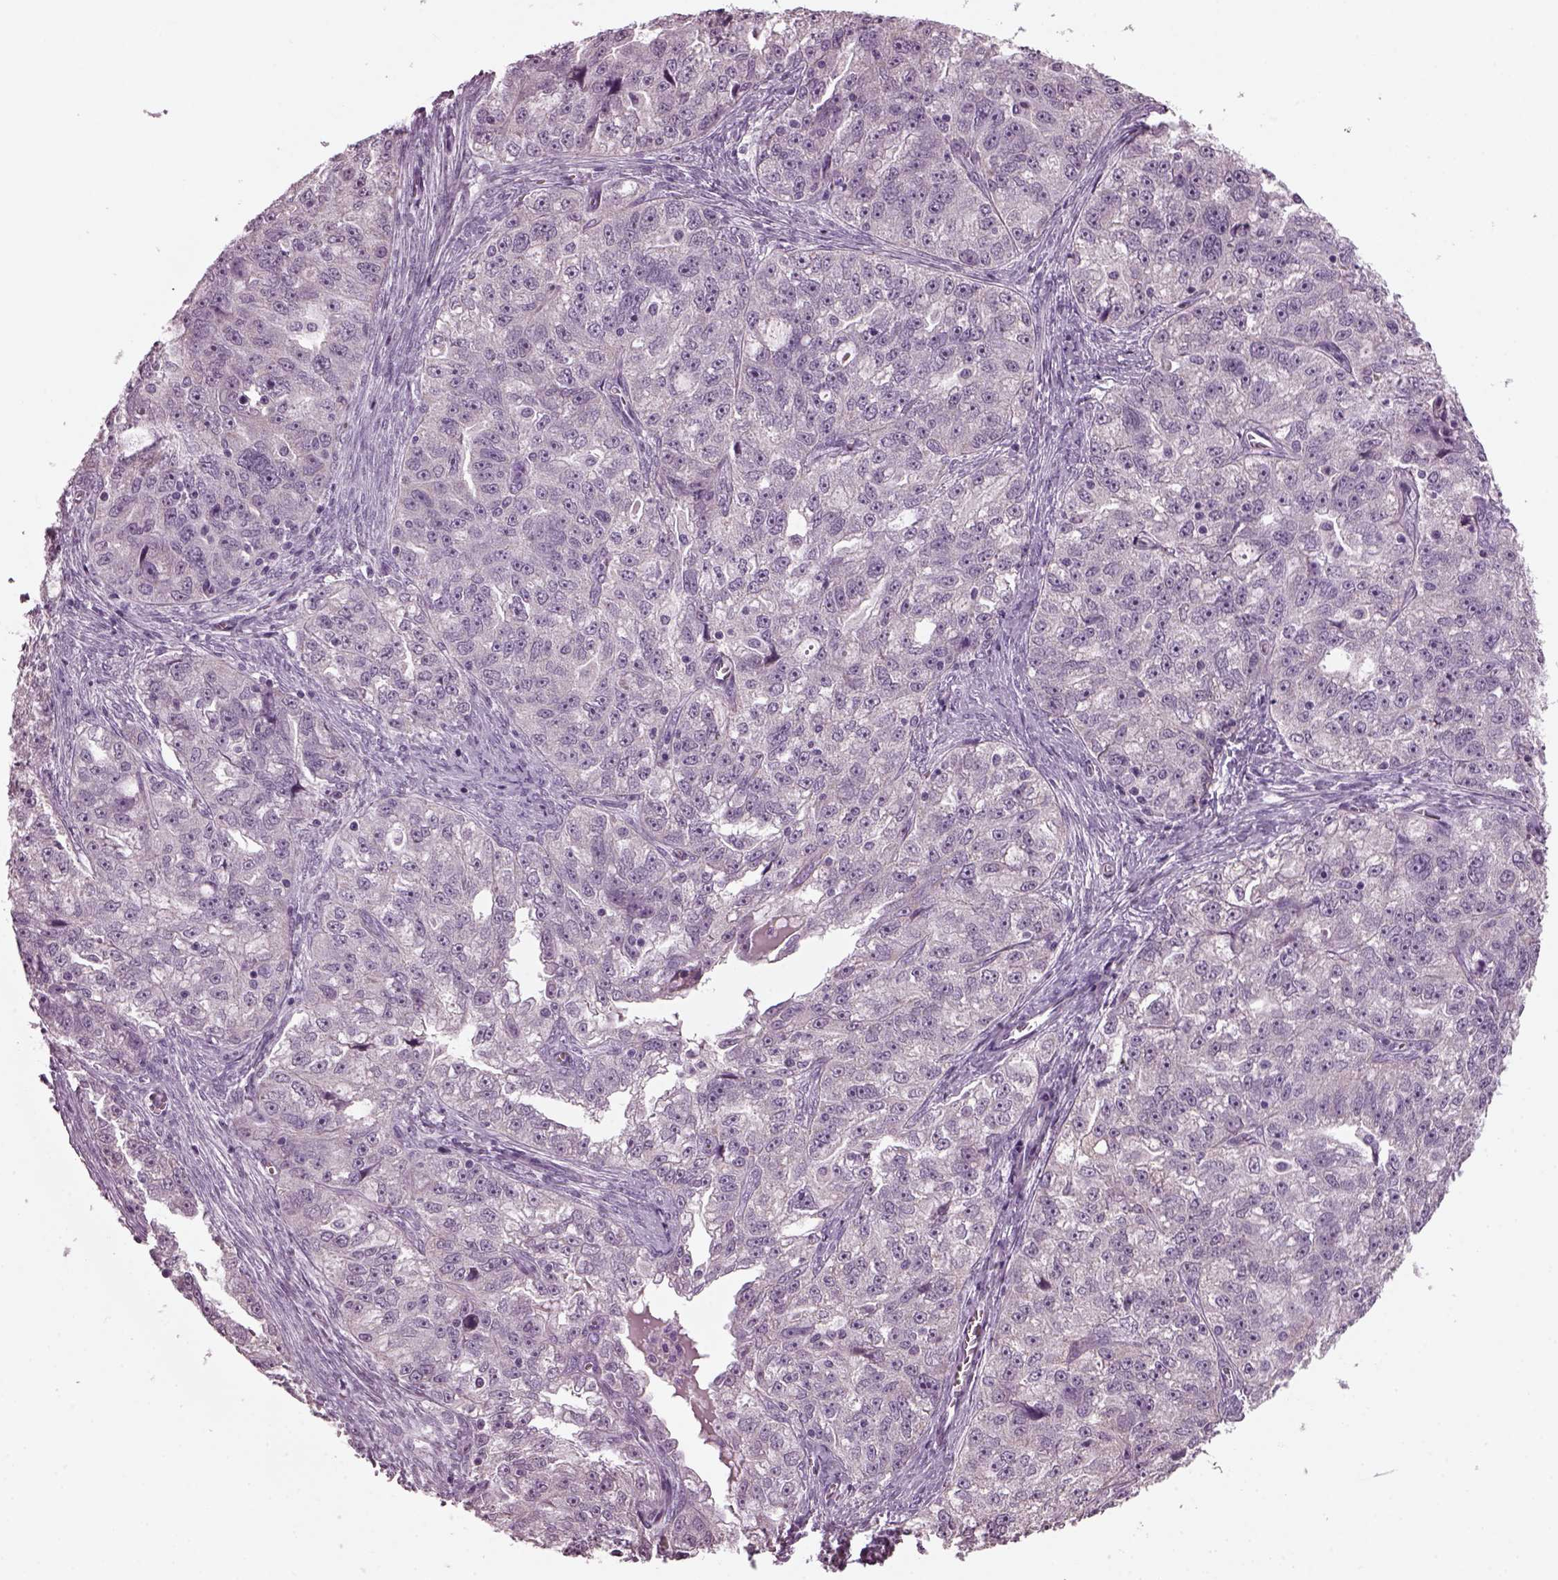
{"staining": {"intensity": "negative", "quantity": "none", "location": "none"}, "tissue": "ovarian cancer", "cell_type": "Tumor cells", "image_type": "cancer", "snomed": [{"axis": "morphology", "description": "Cystadenocarcinoma, serous, NOS"}, {"axis": "topography", "description": "Ovary"}], "caption": "Immunohistochemistry histopathology image of neoplastic tissue: ovarian serous cystadenocarcinoma stained with DAB (3,3'-diaminobenzidine) shows no significant protein positivity in tumor cells.", "gene": "CLCN4", "patient": {"sex": "female", "age": 51}}